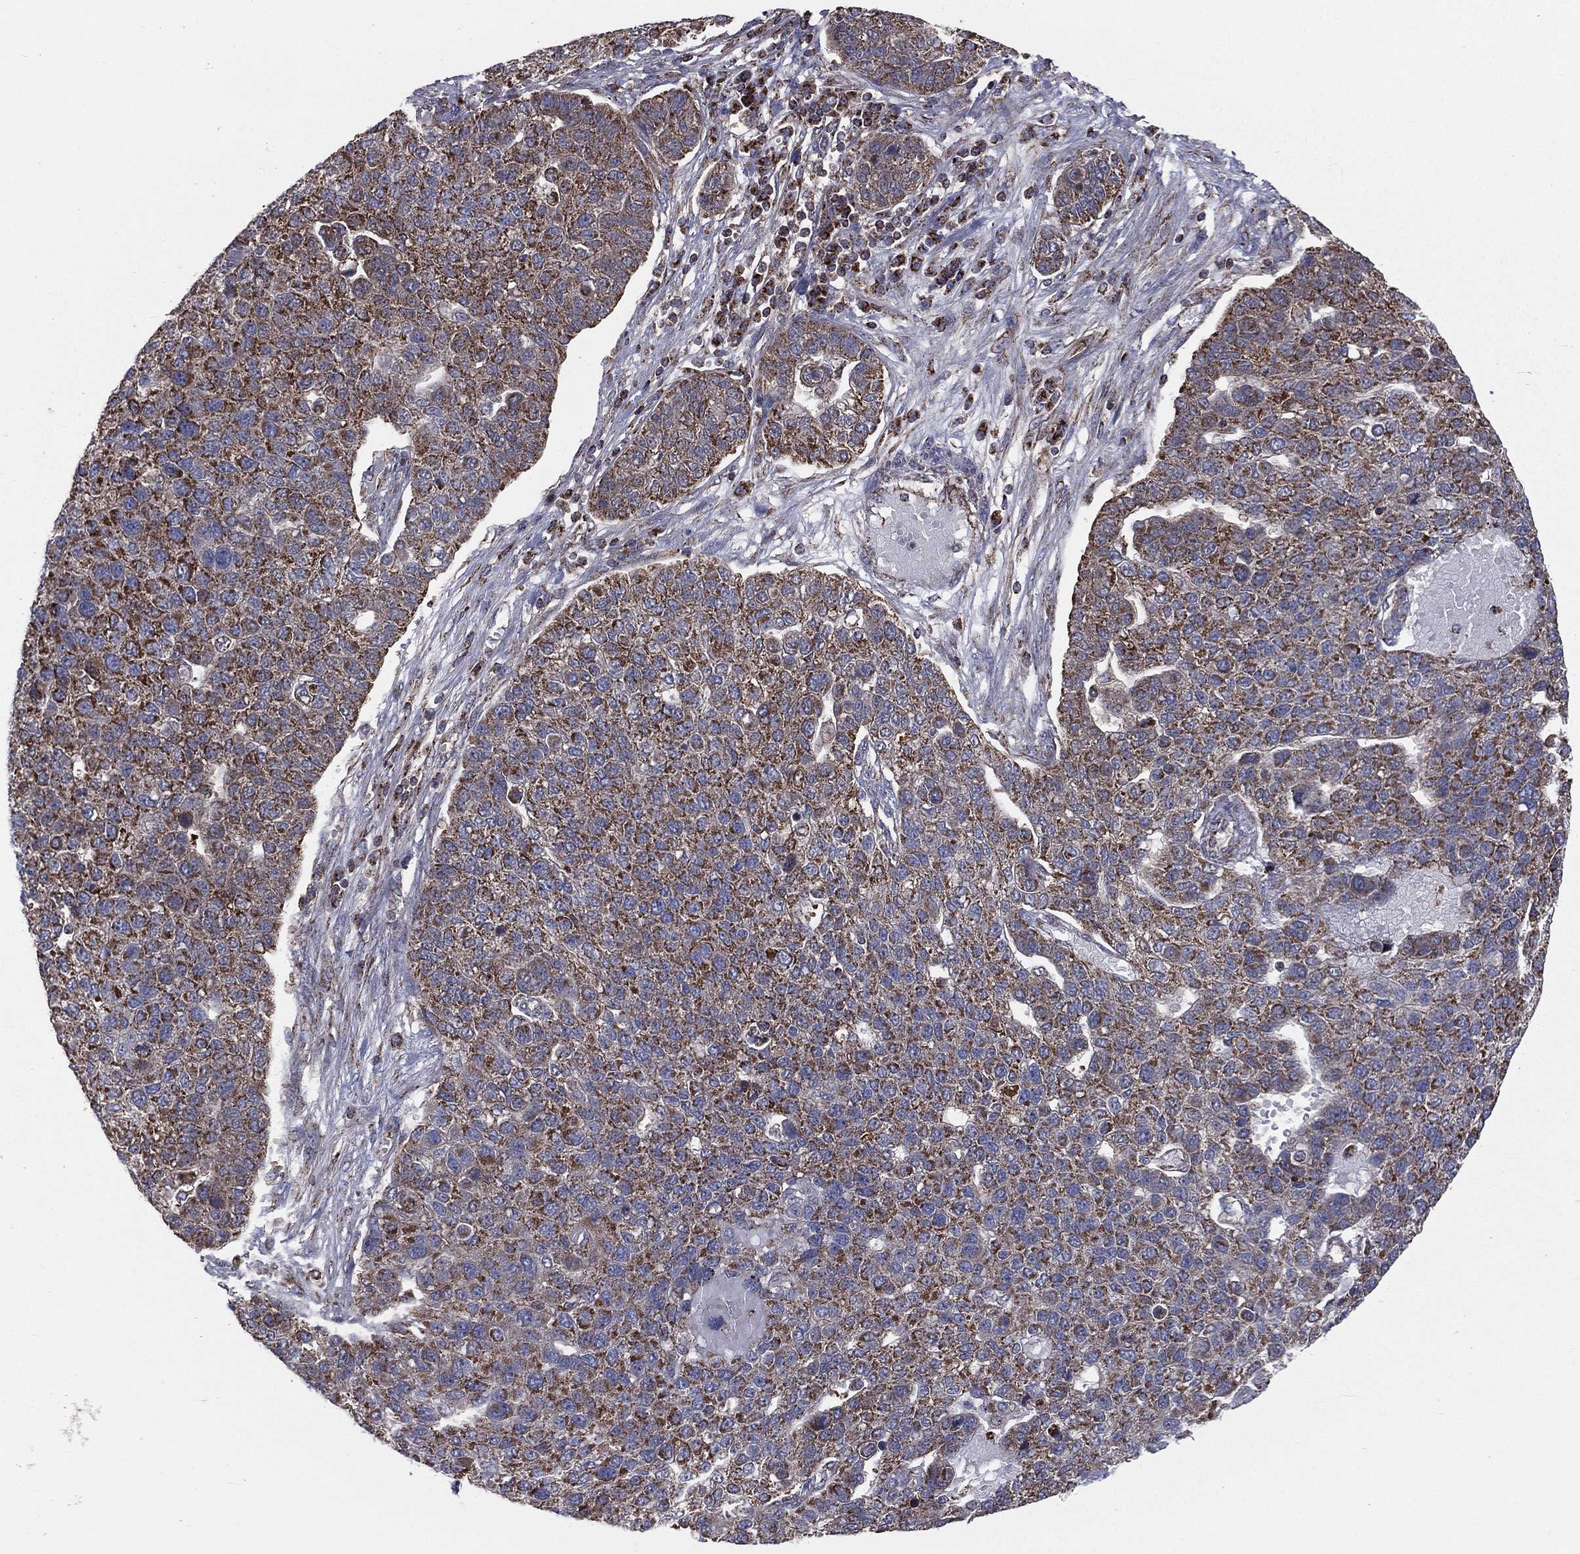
{"staining": {"intensity": "moderate", "quantity": ">75%", "location": "cytoplasmic/membranous"}, "tissue": "pancreatic cancer", "cell_type": "Tumor cells", "image_type": "cancer", "snomed": [{"axis": "morphology", "description": "Adenocarcinoma, NOS"}, {"axis": "topography", "description": "Pancreas"}], "caption": "A brown stain labels moderate cytoplasmic/membranous positivity of a protein in human pancreatic adenocarcinoma tumor cells. (DAB IHC with brightfield microscopy, high magnification).", "gene": "GPD1", "patient": {"sex": "female", "age": 61}}